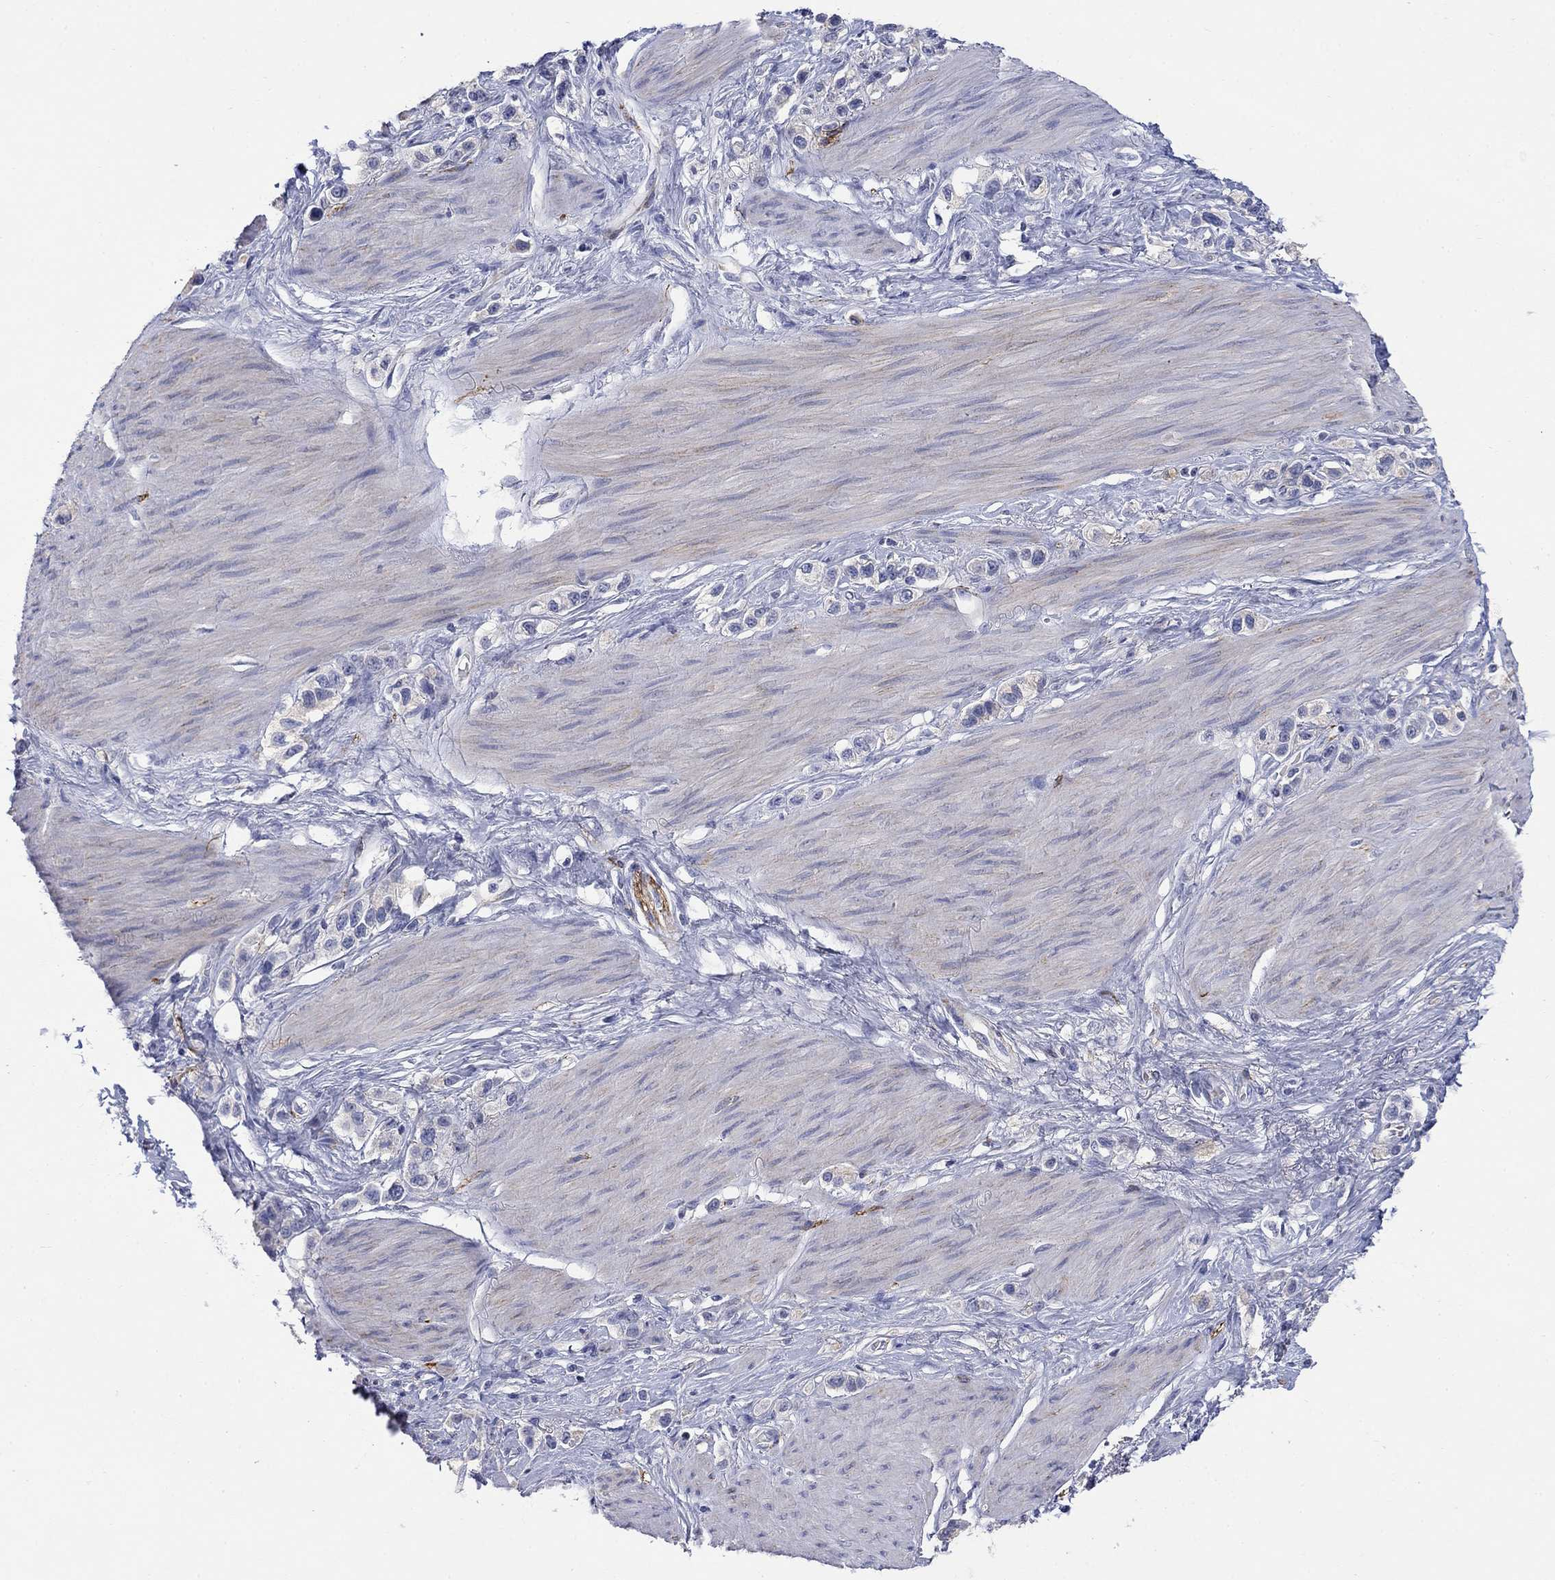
{"staining": {"intensity": "negative", "quantity": "none", "location": "none"}, "tissue": "stomach cancer", "cell_type": "Tumor cells", "image_type": "cancer", "snomed": [{"axis": "morphology", "description": "Normal tissue, NOS"}, {"axis": "morphology", "description": "Adenocarcinoma, NOS"}, {"axis": "morphology", "description": "Adenocarcinoma, High grade"}, {"axis": "topography", "description": "Stomach, upper"}, {"axis": "topography", "description": "Stomach"}], "caption": "Immunohistochemistry (IHC) micrograph of neoplastic tissue: human adenocarcinoma (high-grade) (stomach) stained with DAB exhibits no significant protein staining in tumor cells.", "gene": "PTPRZ1", "patient": {"sex": "female", "age": 65}}